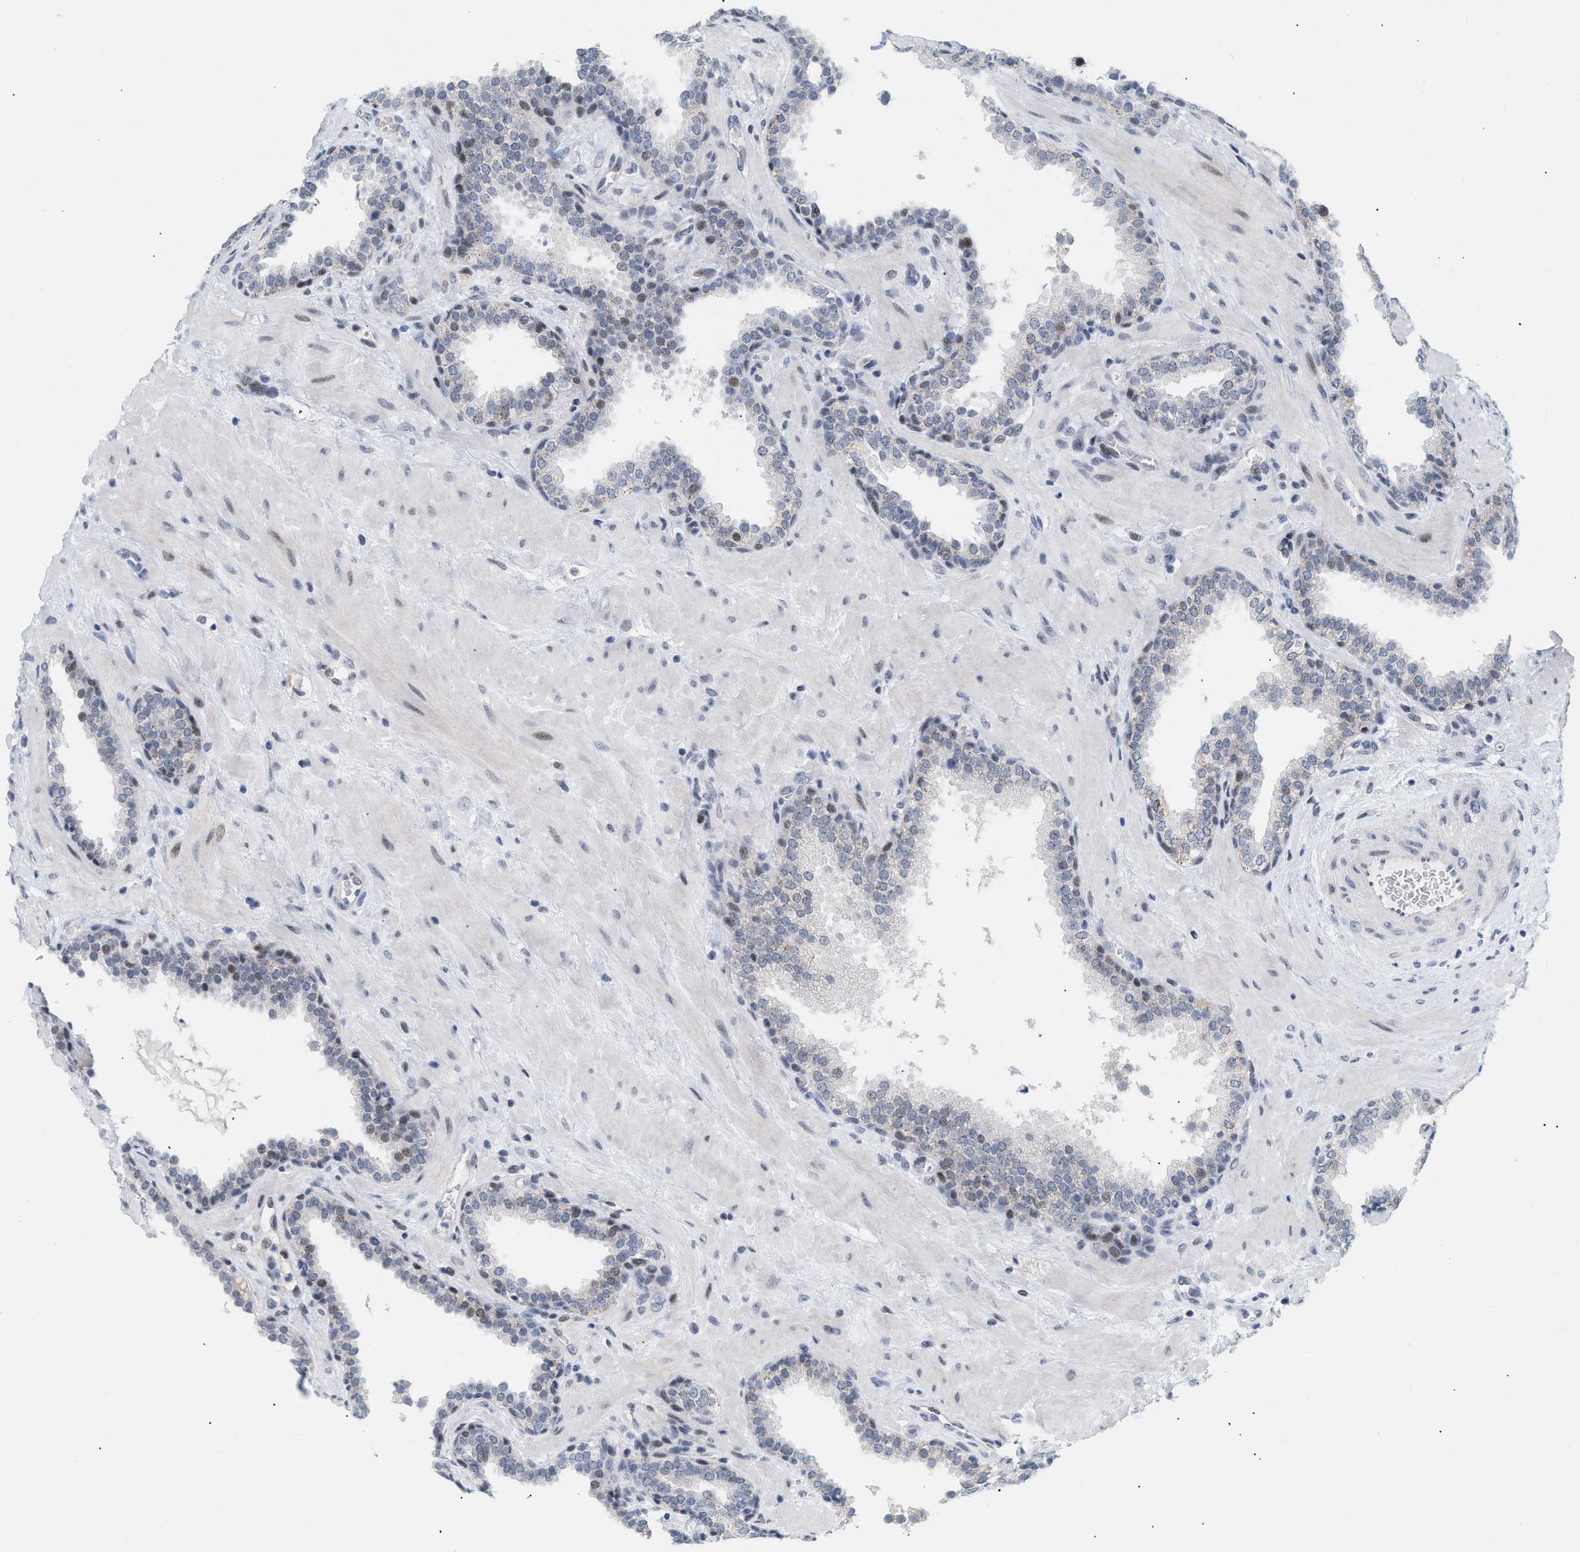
{"staining": {"intensity": "weak", "quantity": "<25%", "location": "nuclear"}, "tissue": "prostate", "cell_type": "Glandular cells", "image_type": "normal", "snomed": [{"axis": "morphology", "description": "Normal tissue, NOS"}, {"axis": "topography", "description": "Prostate"}], "caption": "Histopathology image shows no significant protein staining in glandular cells of normal prostate. (DAB IHC visualized using brightfield microscopy, high magnification).", "gene": "PPARD", "patient": {"sex": "male", "age": 51}}